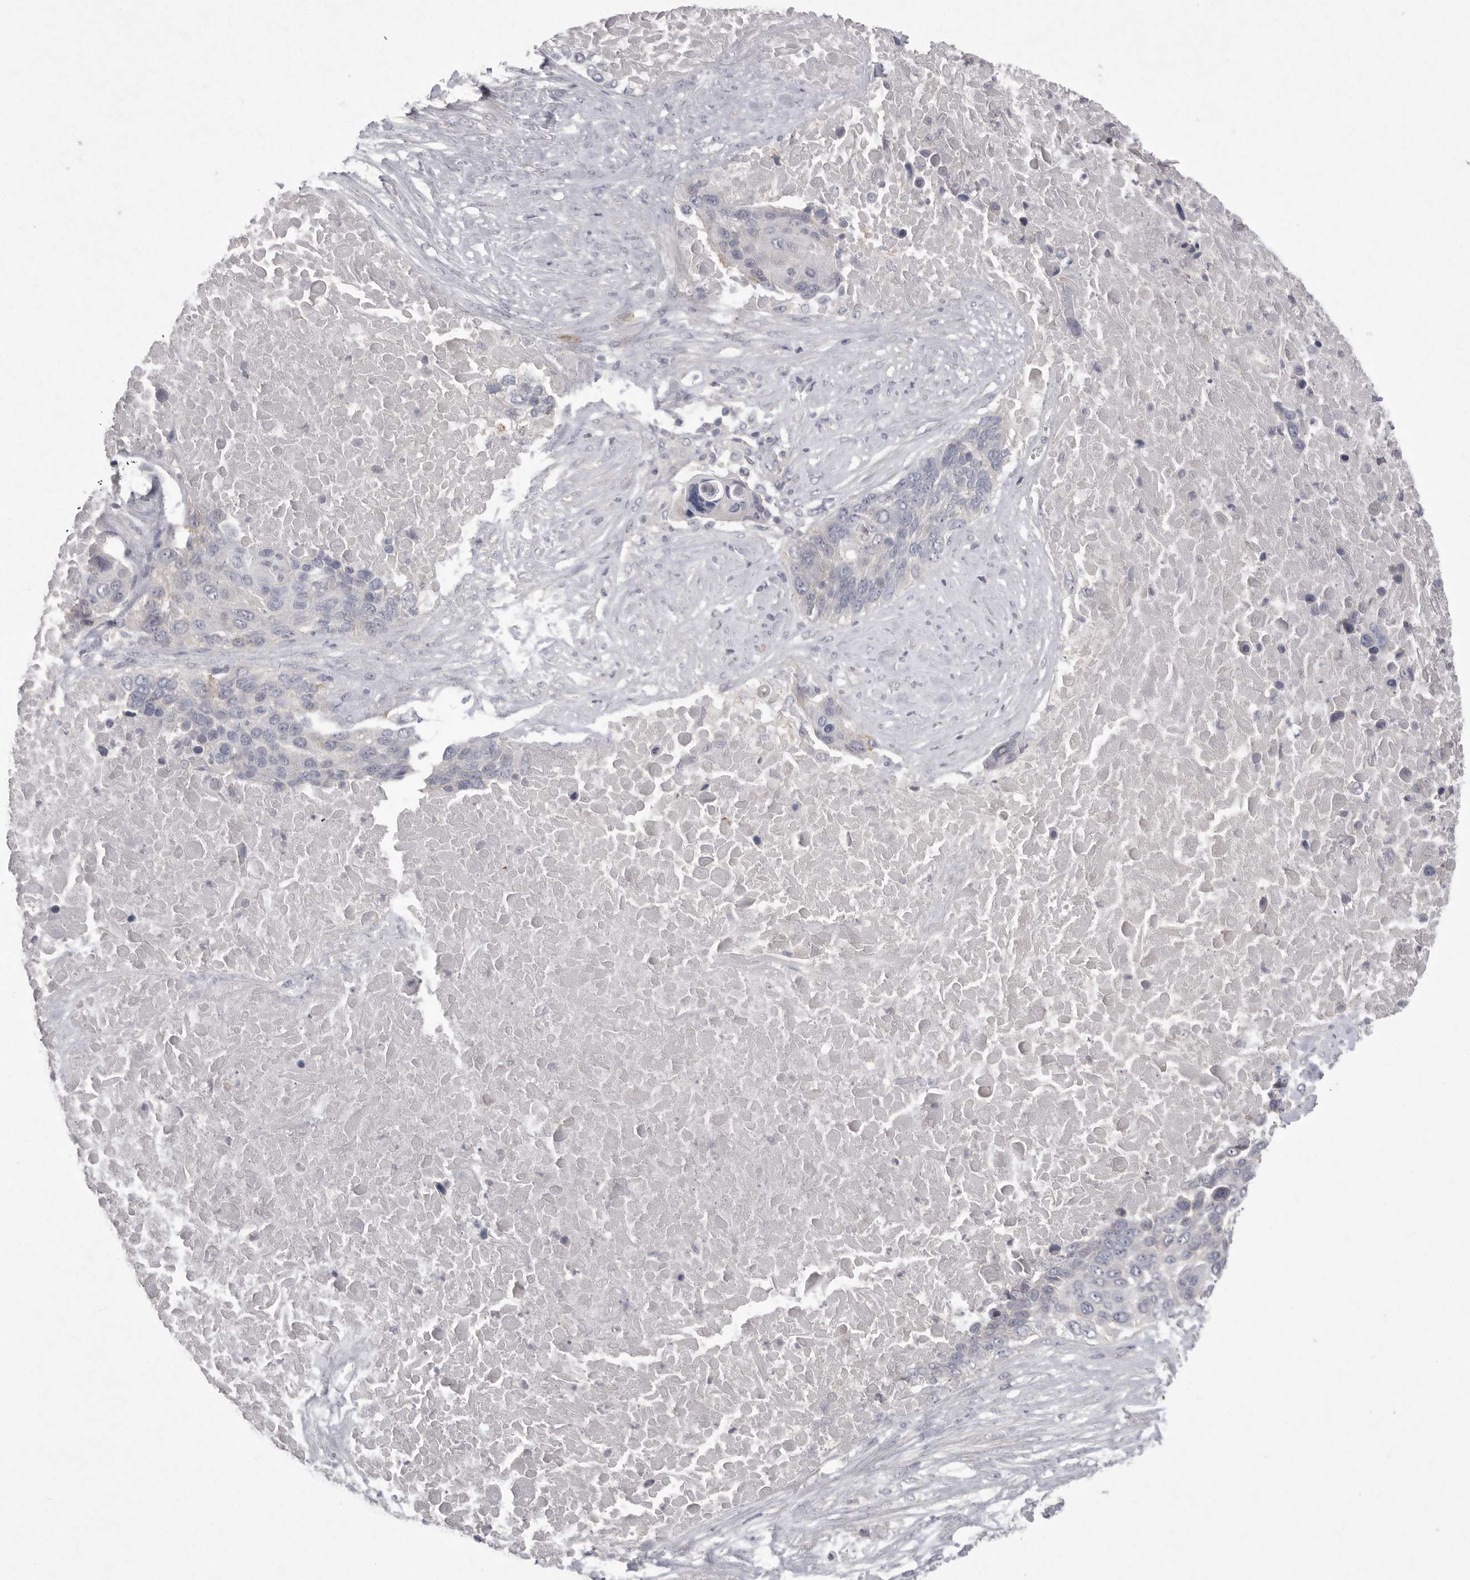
{"staining": {"intensity": "negative", "quantity": "none", "location": "none"}, "tissue": "lung cancer", "cell_type": "Tumor cells", "image_type": "cancer", "snomed": [{"axis": "morphology", "description": "Squamous cell carcinoma, NOS"}, {"axis": "topography", "description": "Lung"}], "caption": "Image shows no significant protein staining in tumor cells of lung cancer.", "gene": "VANGL2", "patient": {"sex": "male", "age": 66}}